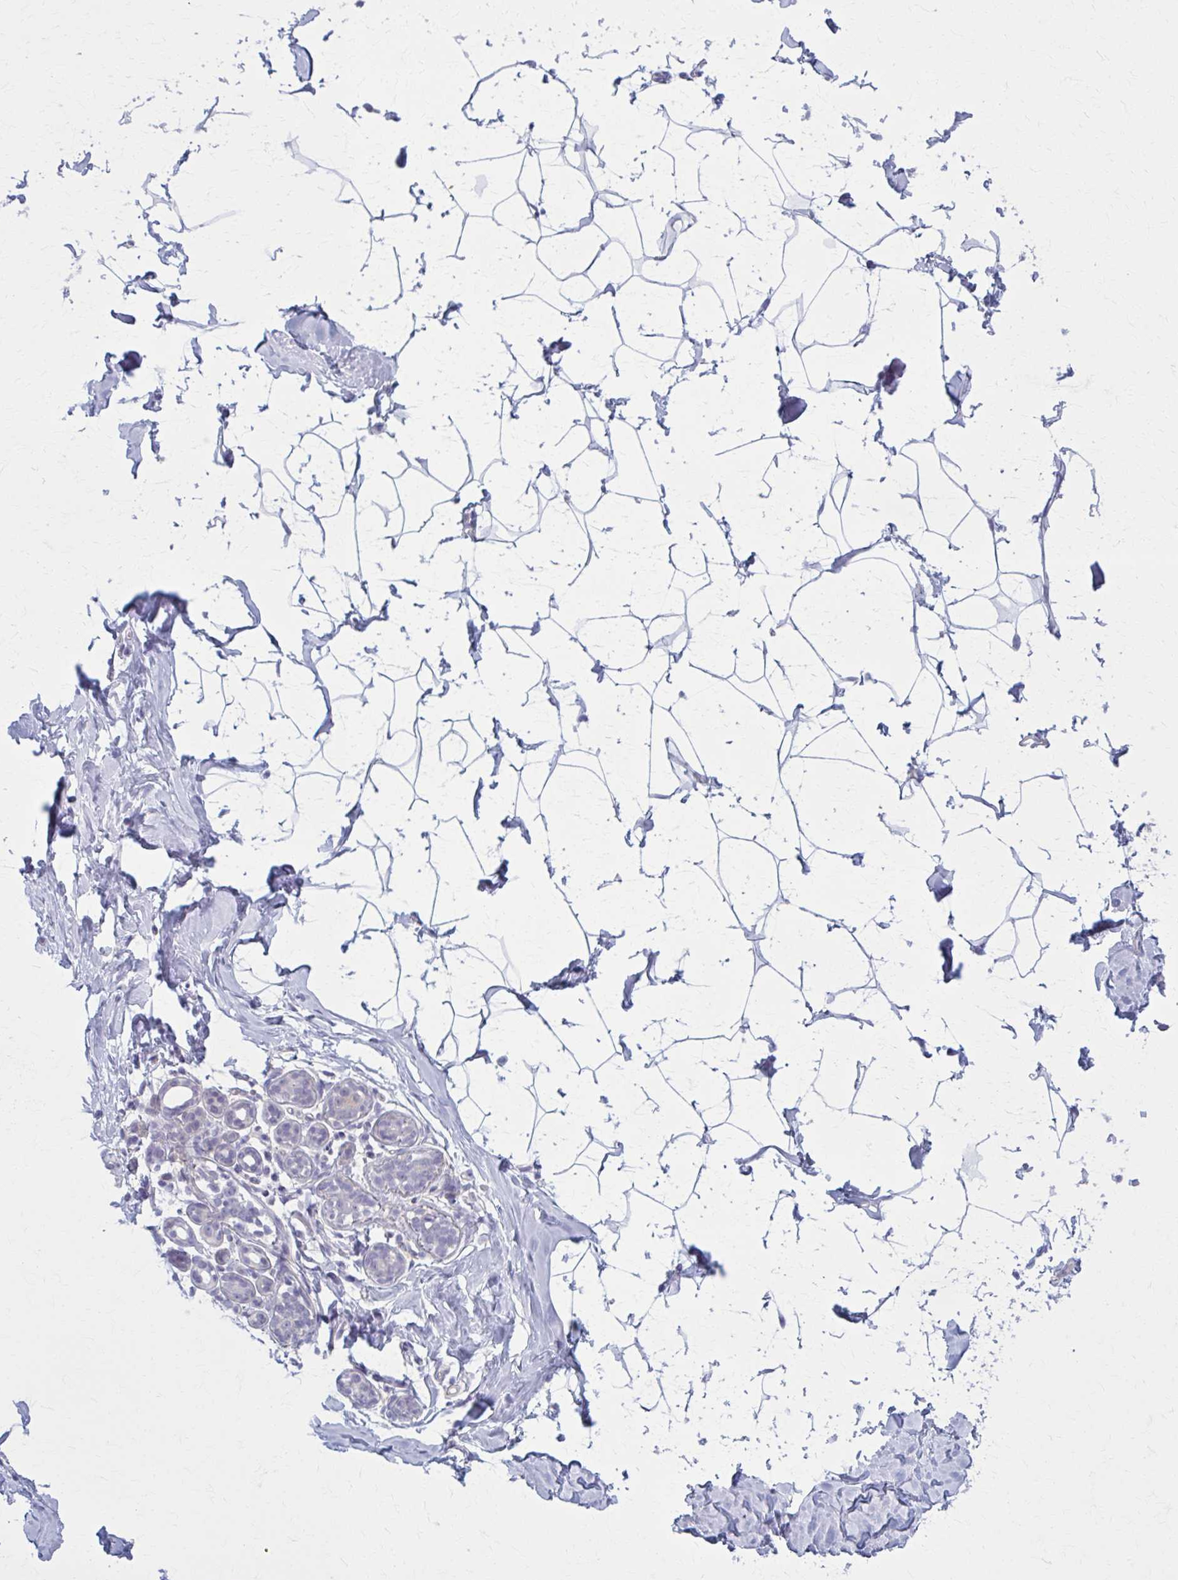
{"staining": {"intensity": "negative", "quantity": "none", "location": "none"}, "tissue": "breast", "cell_type": "Adipocytes", "image_type": "normal", "snomed": [{"axis": "morphology", "description": "Normal tissue, NOS"}, {"axis": "topography", "description": "Breast"}], "caption": "Adipocytes are negative for brown protein staining in normal breast. The staining was performed using DAB to visualize the protein expression in brown, while the nuclei were stained in blue with hematoxylin (Magnification: 20x).", "gene": "NUMBL", "patient": {"sex": "female", "age": 32}}